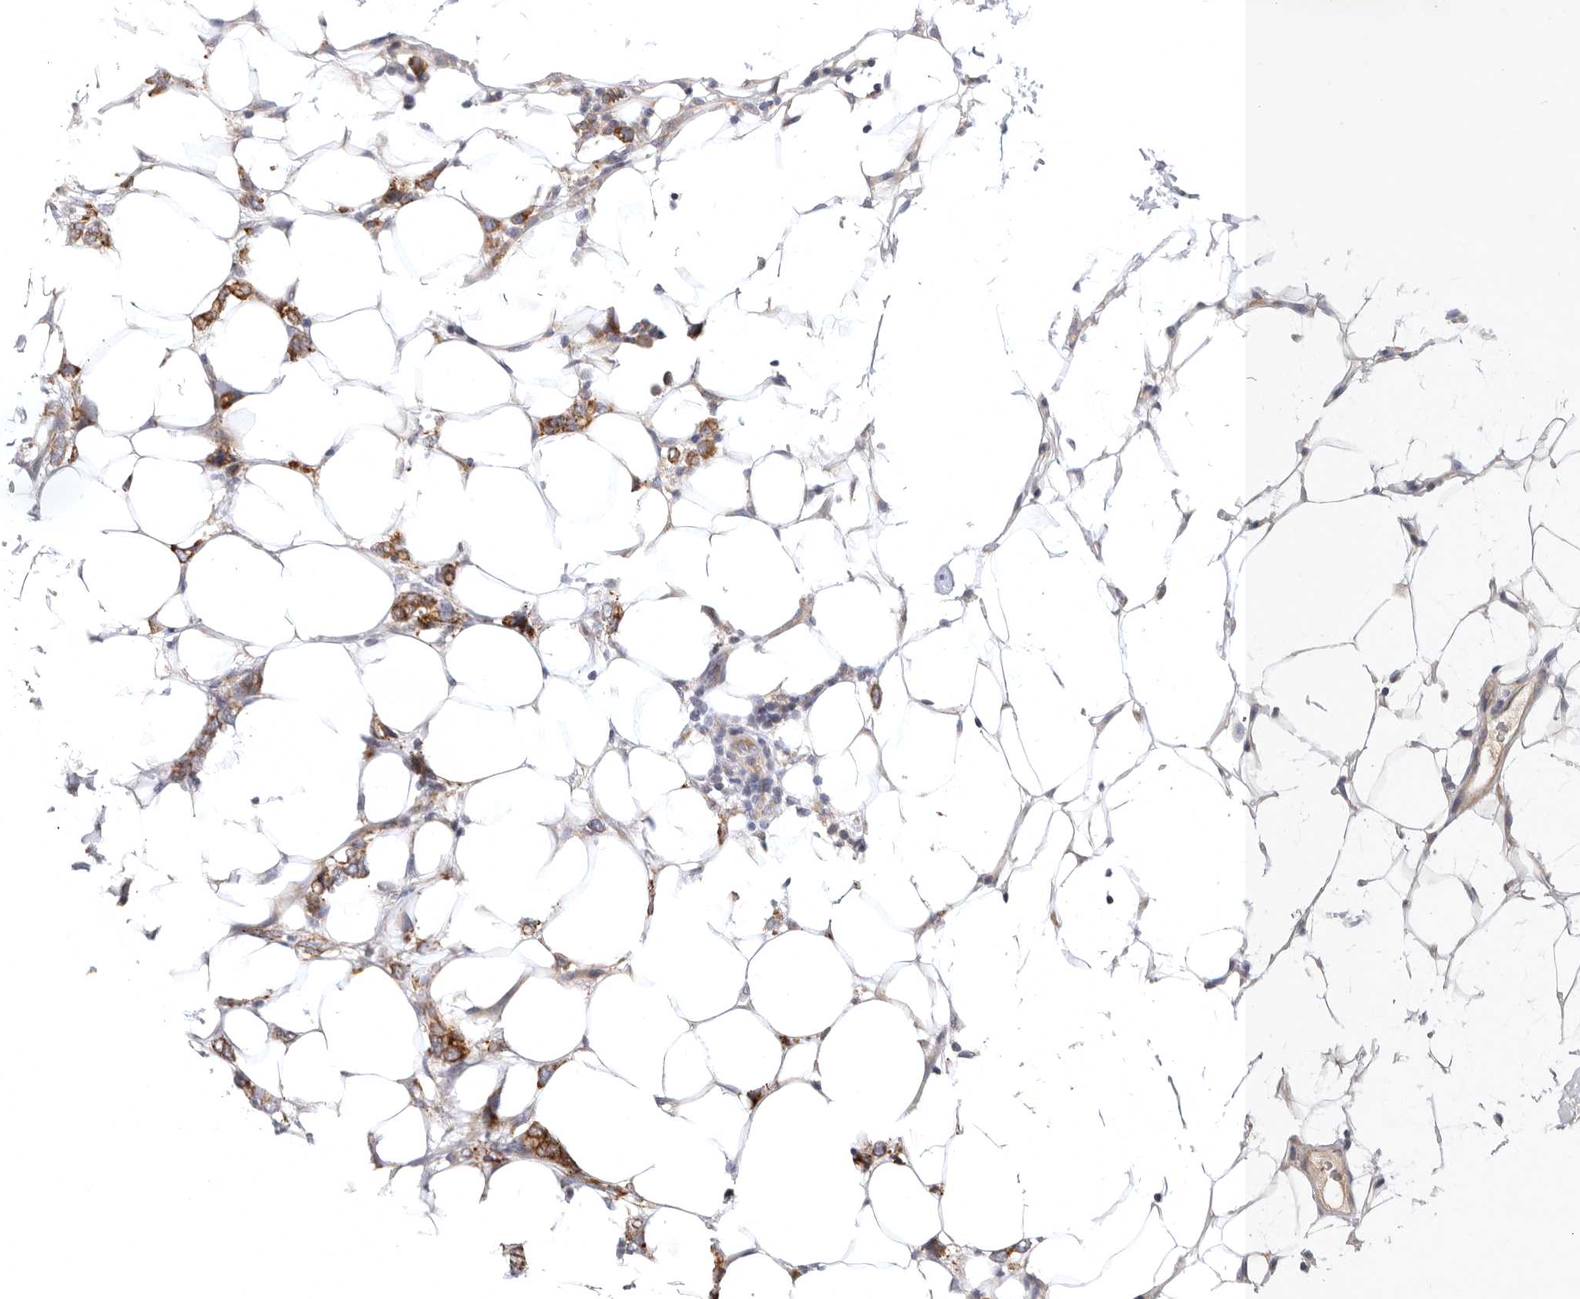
{"staining": {"intensity": "moderate", "quantity": ">75%", "location": "cytoplasmic/membranous"}, "tissue": "breast cancer", "cell_type": "Tumor cells", "image_type": "cancer", "snomed": [{"axis": "morphology", "description": "Normal tissue, NOS"}, {"axis": "morphology", "description": "Lobular carcinoma"}, {"axis": "topography", "description": "Breast"}], "caption": "Tumor cells reveal medium levels of moderate cytoplasmic/membranous positivity in about >75% of cells in human breast cancer.", "gene": "TFB2M", "patient": {"sex": "female", "age": 47}}